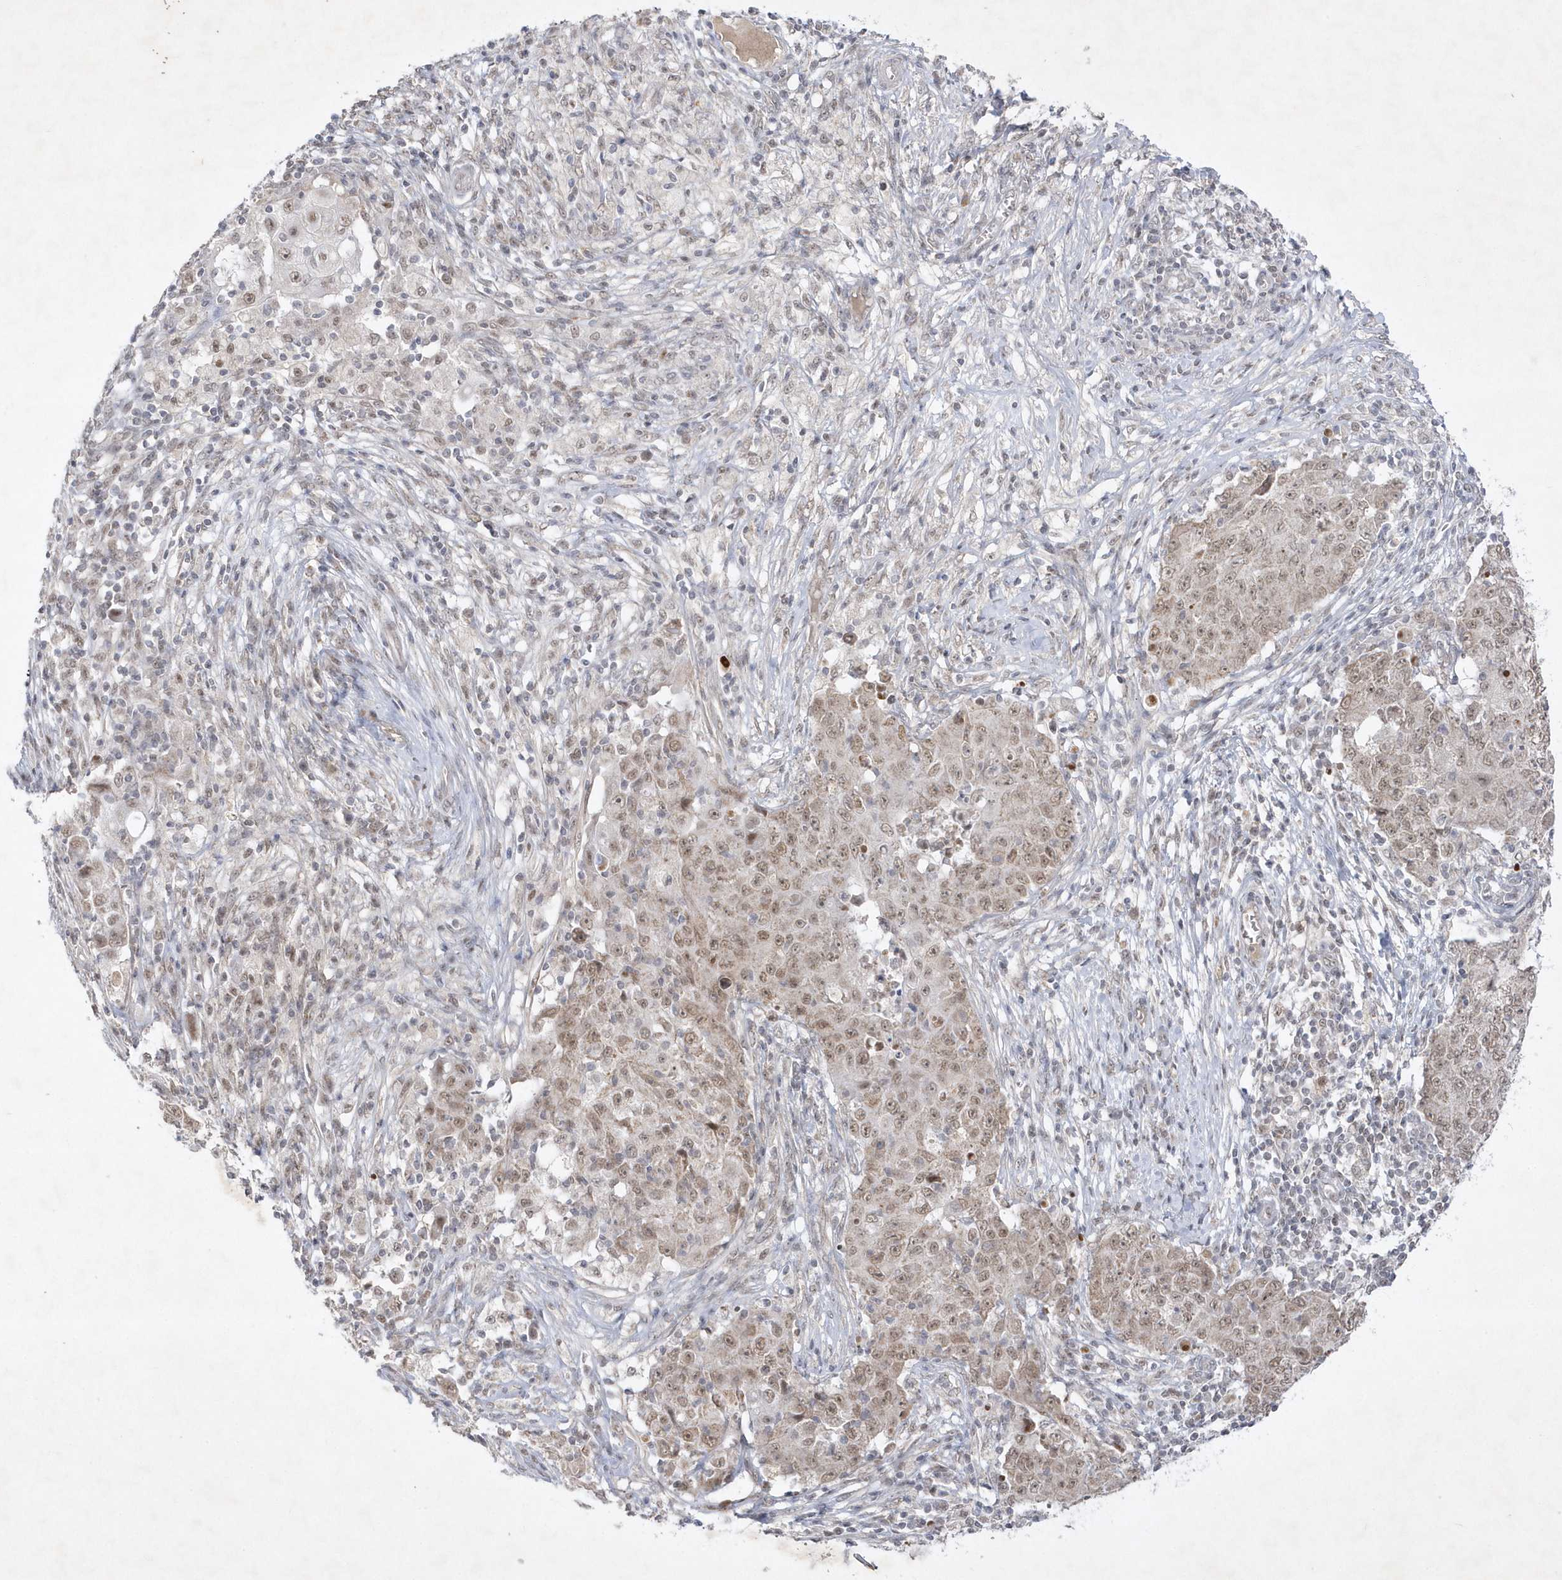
{"staining": {"intensity": "moderate", "quantity": ">75%", "location": "nuclear"}, "tissue": "ovarian cancer", "cell_type": "Tumor cells", "image_type": "cancer", "snomed": [{"axis": "morphology", "description": "Carcinoma, endometroid"}, {"axis": "topography", "description": "Ovary"}], "caption": "A photomicrograph of human ovarian endometroid carcinoma stained for a protein displays moderate nuclear brown staining in tumor cells. (DAB = brown stain, brightfield microscopy at high magnification).", "gene": "CPSF3", "patient": {"sex": "female", "age": 42}}